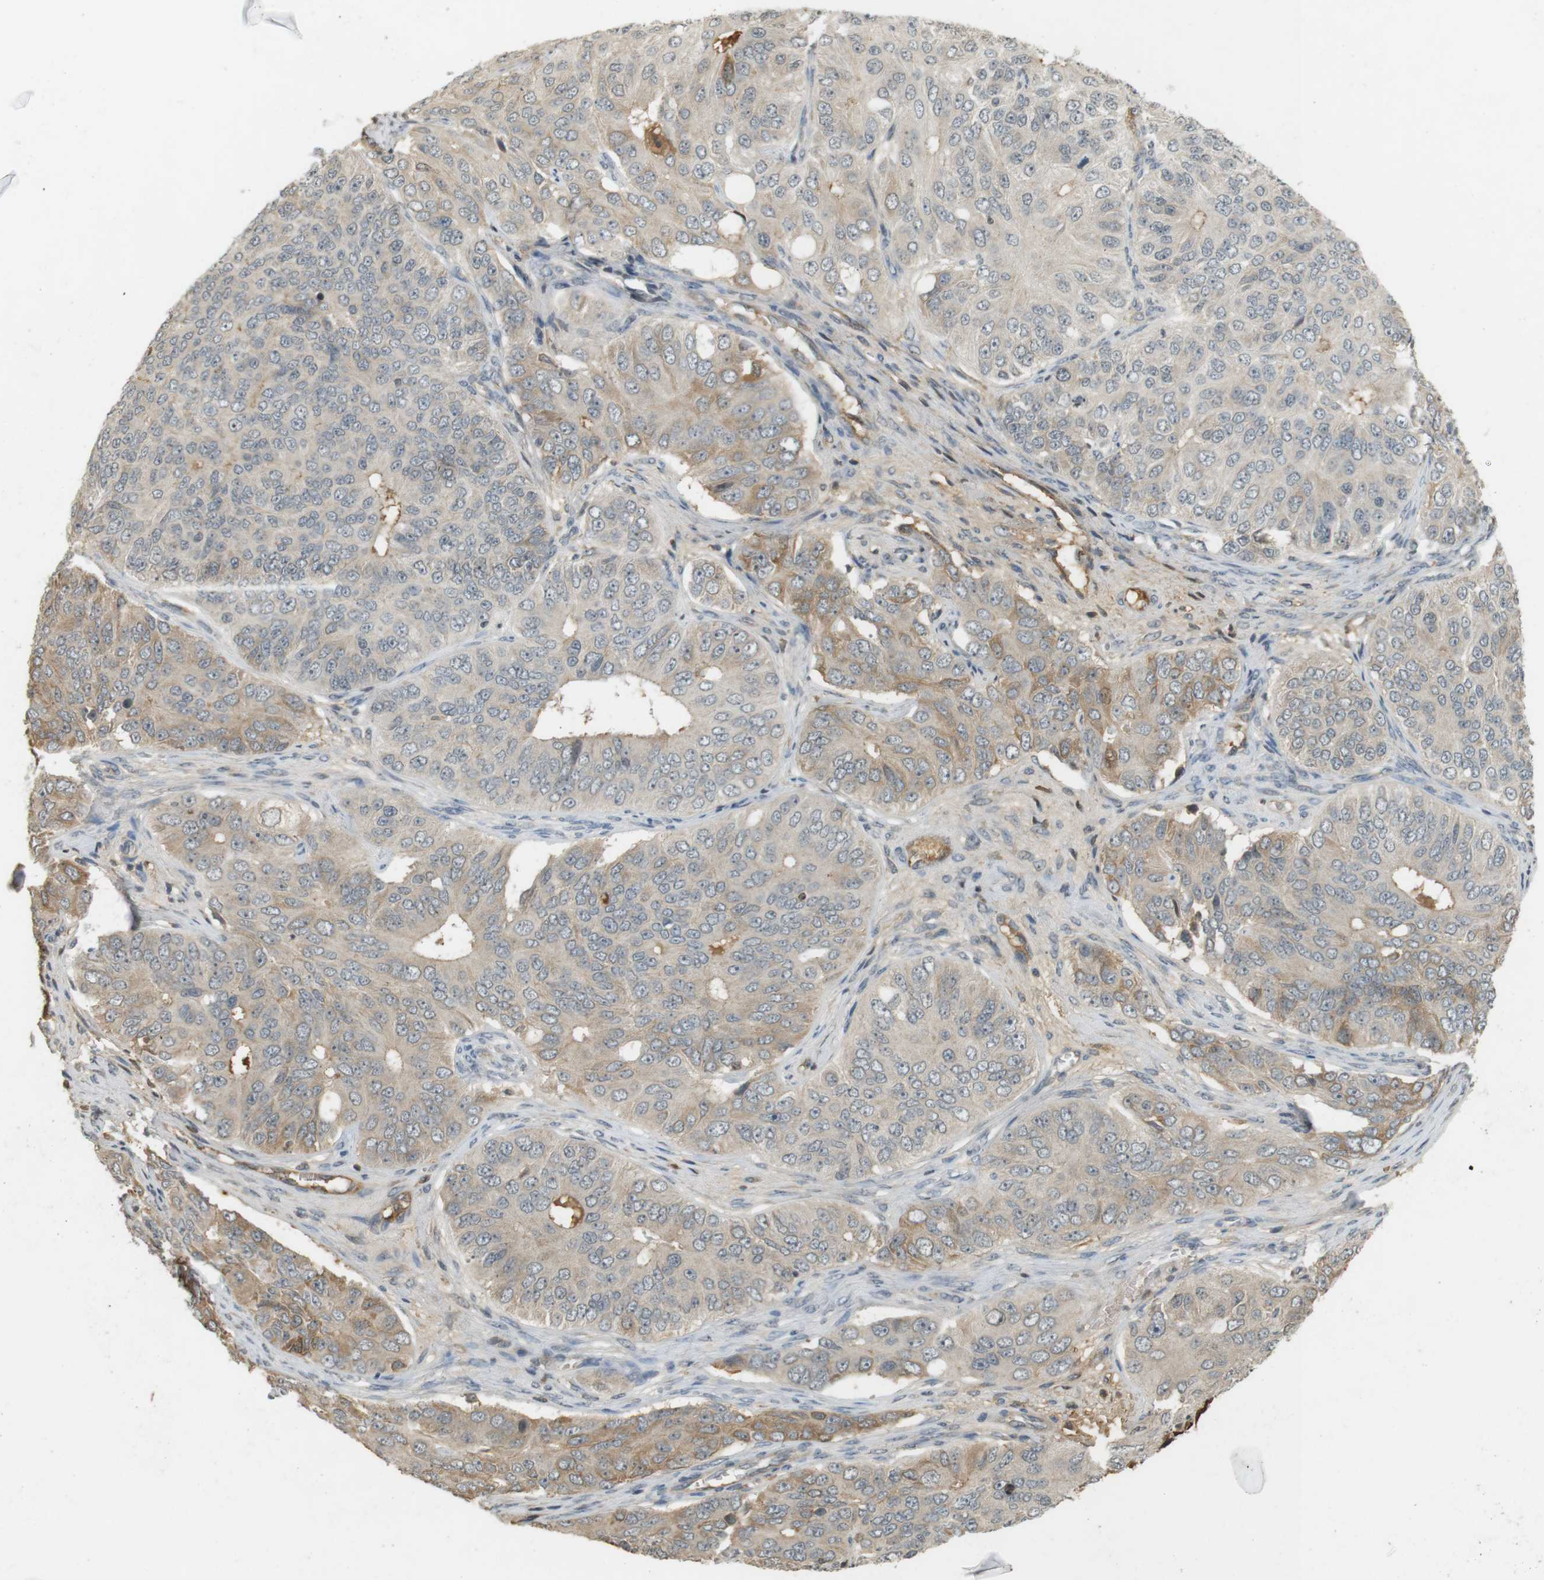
{"staining": {"intensity": "moderate", "quantity": "<25%", "location": "cytoplasmic/membranous"}, "tissue": "ovarian cancer", "cell_type": "Tumor cells", "image_type": "cancer", "snomed": [{"axis": "morphology", "description": "Carcinoma, endometroid"}, {"axis": "topography", "description": "Ovary"}], "caption": "DAB immunohistochemical staining of ovarian cancer (endometroid carcinoma) reveals moderate cytoplasmic/membranous protein expression in approximately <25% of tumor cells.", "gene": "SRR", "patient": {"sex": "female", "age": 51}}